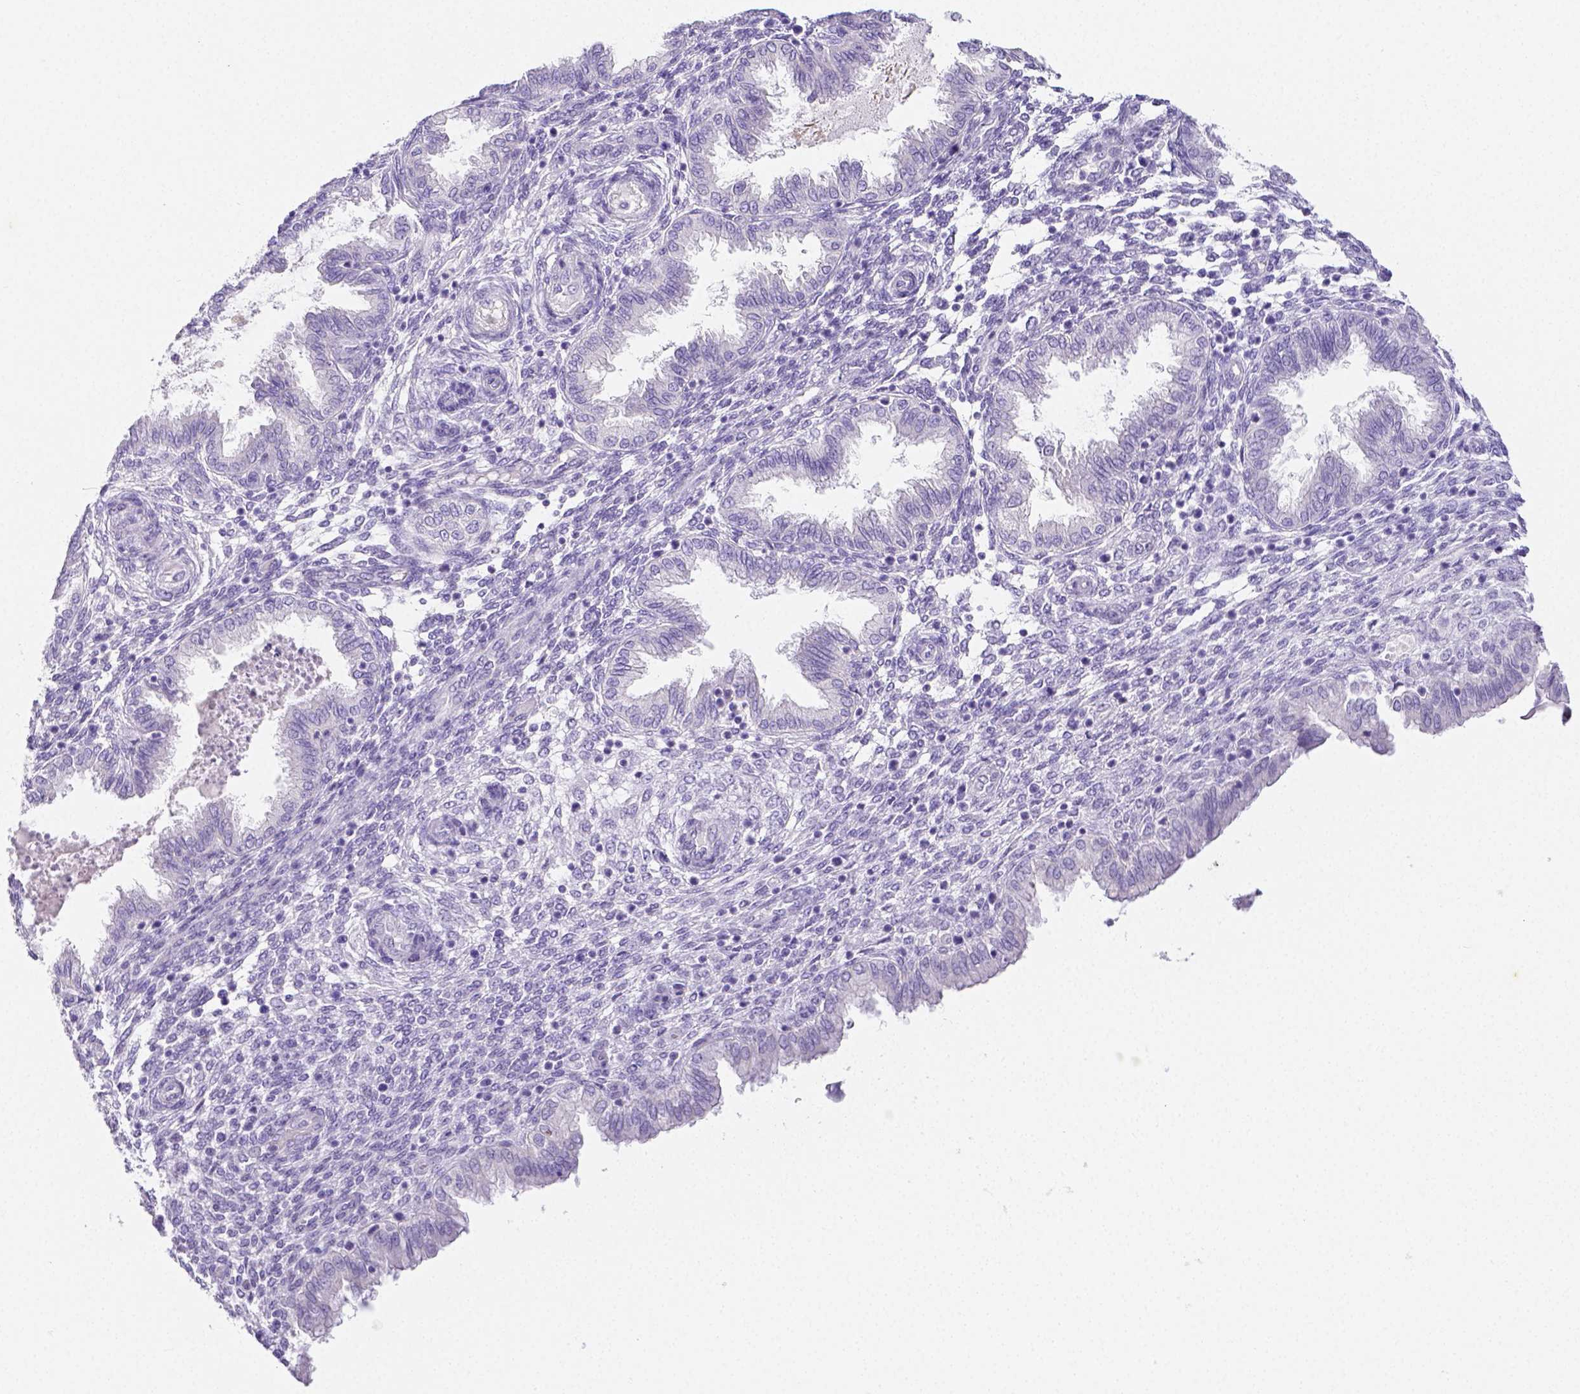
{"staining": {"intensity": "negative", "quantity": "none", "location": "none"}, "tissue": "endometrium", "cell_type": "Cells in endometrial stroma", "image_type": "normal", "snomed": [{"axis": "morphology", "description": "Normal tissue, NOS"}, {"axis": "topography", "description": "Endometrium"}], "caption": "Immunohistochemical staining of normal endometrium exhibits no significant expression in cells in endometrial stroma.", "gene": "ARHGAP36", "patient": {"sex": "female", "age": 33}}